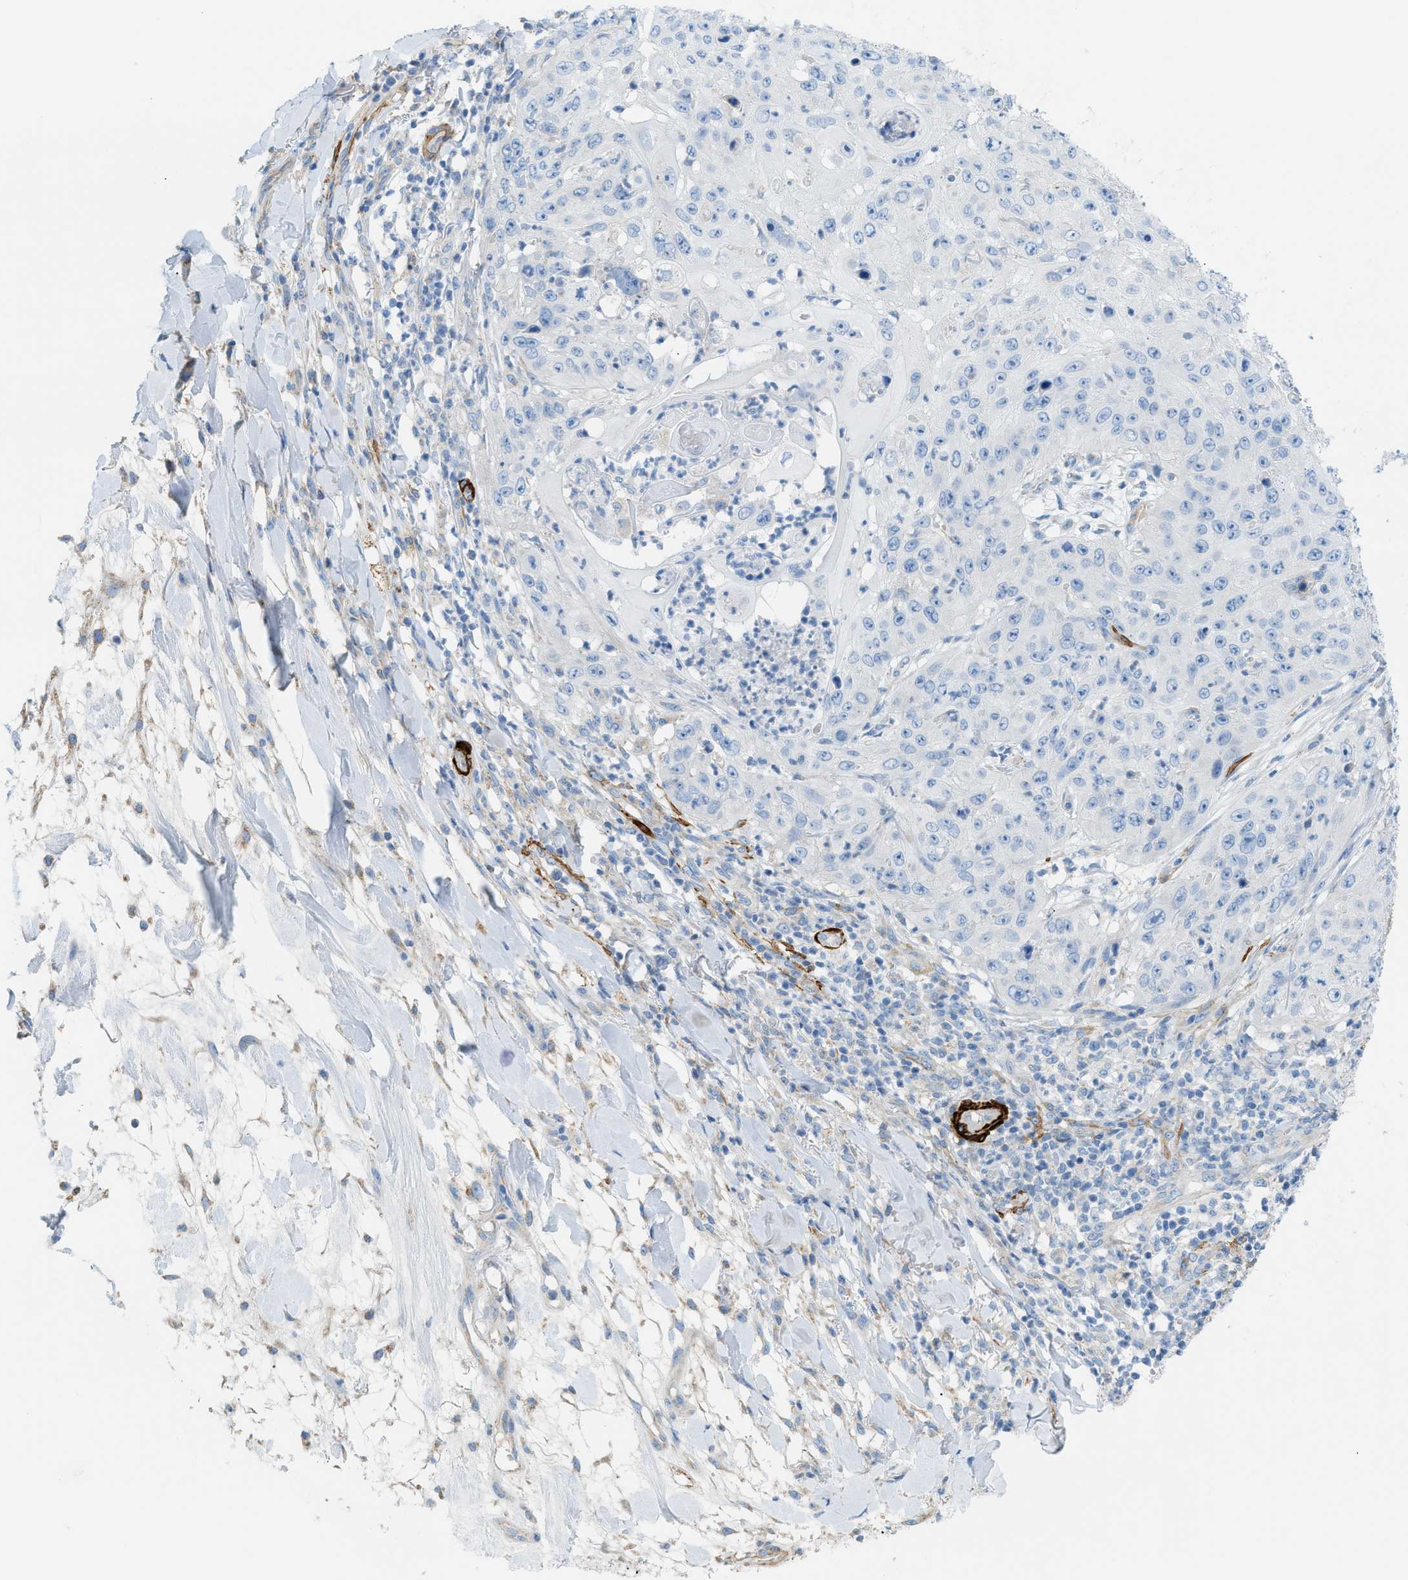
{"staining": {"intensity": "negative", "quantity": "none", "location": "none"}, "tissue": "skin cancer", "cell_type": "Tumor cells", "image_type": "cancer", "snomed": [{"axis": "morphology", "description": "Squamous cell carcinoma, NOS"}, {"axis": "topography", "description": "Skin"}], "caption": "DAB immunohistochemical staining of skin squamous cell carcinoma exhibits no significant expression in tumor cells.", "gene": "MYH11", "patient": {"sex": "female", "age": 80}}